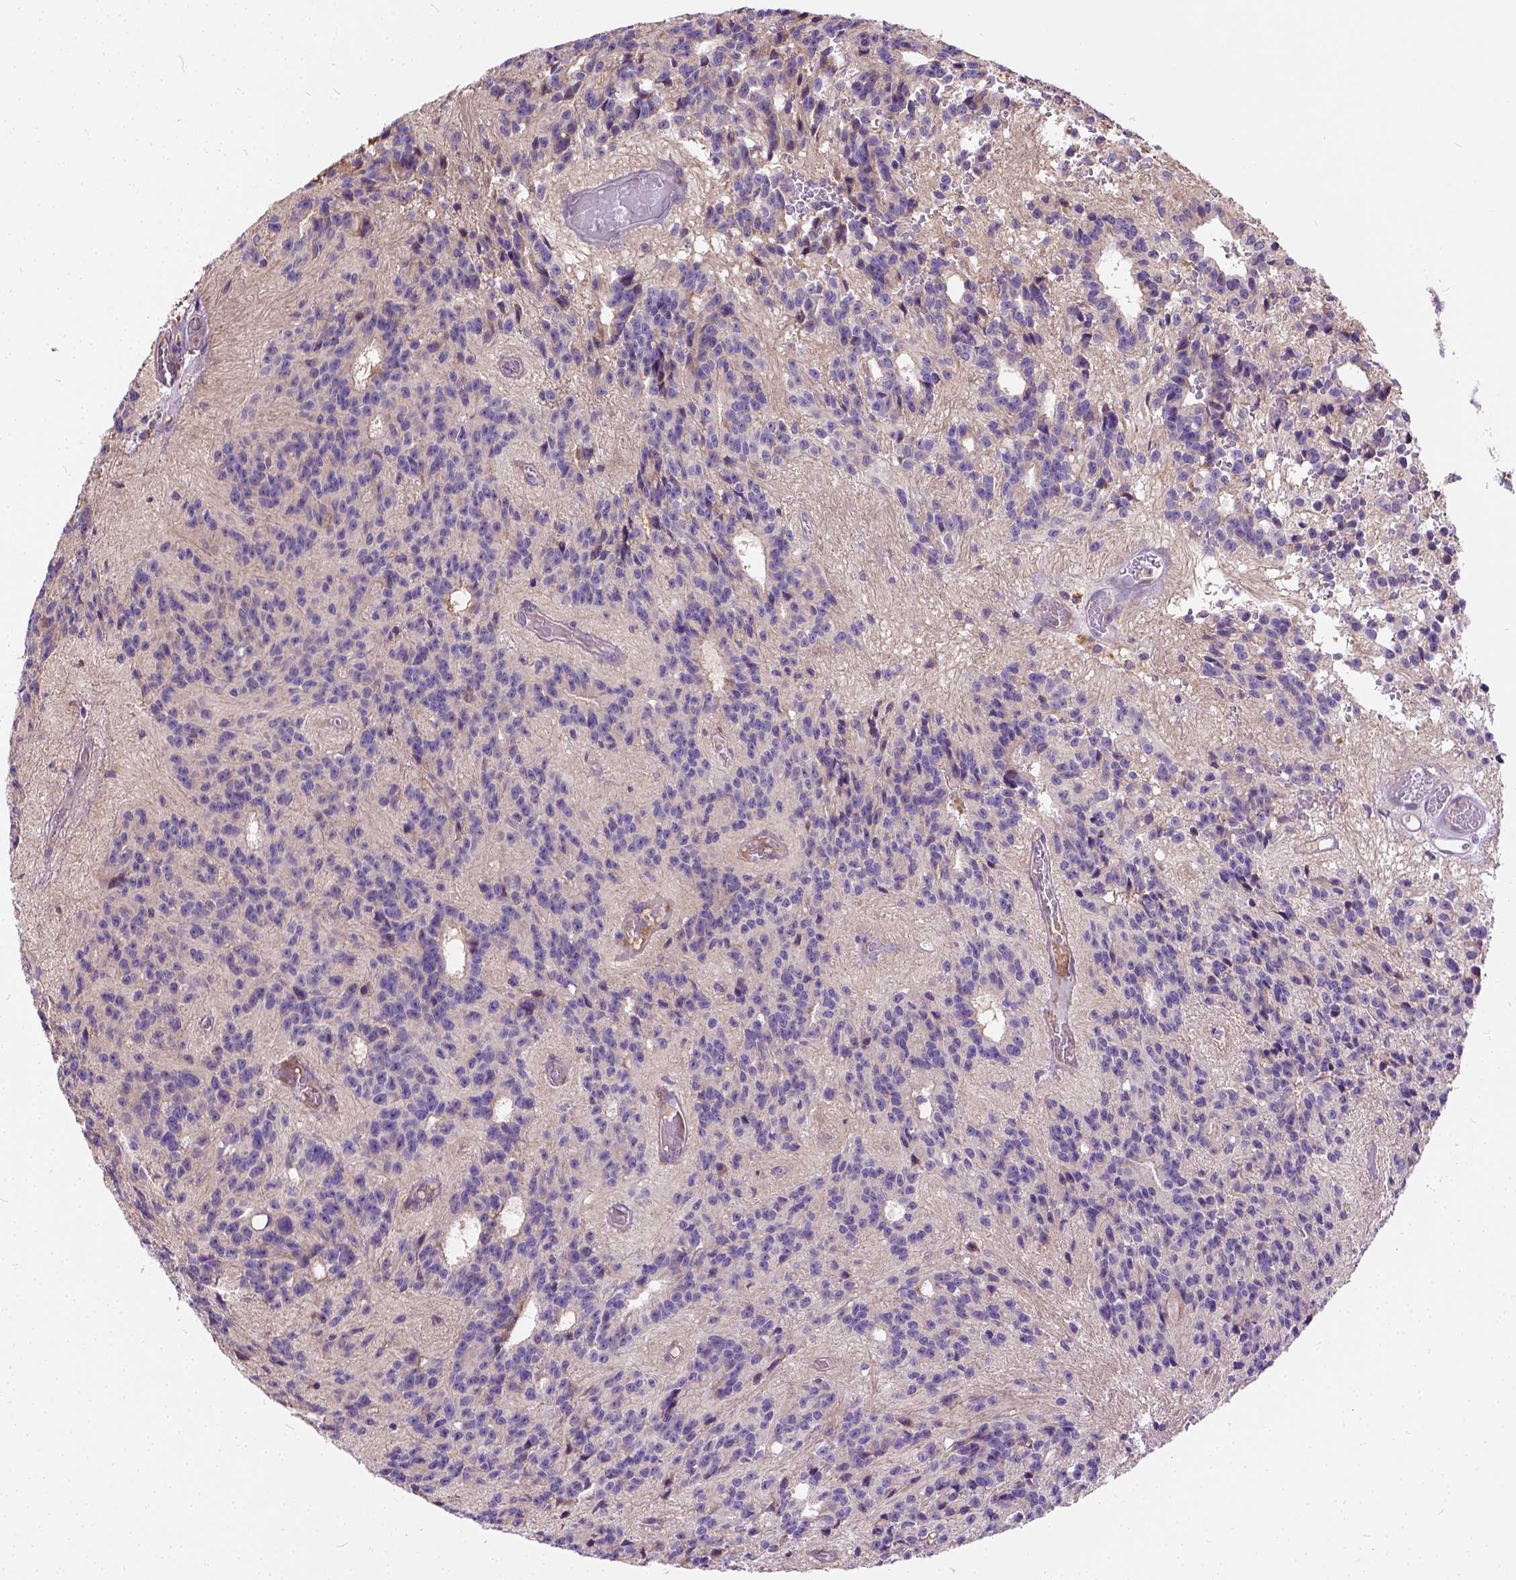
{"staining": {"intensity": "negative", "quantity": "none", "location": "none"}, "tissue": "glioma", "cell_type": "Tumor cells", "image_type": "cancer", "snomed": [{"axis": "morphology", "description": "Glioma, malignant, Low grade"}, {"axis": "topography", "description": "Brain"}], "caption": "Immunohistochemistry photomicrograph of neoplastic tissue: human malignant glioma (low-grade) stained with DAB (3,3'-diaminobenzidine) reveals no significant protein staining in tumor cells.", "gene": "CADM4", "patient": {"sex": "male", "age": 31}}